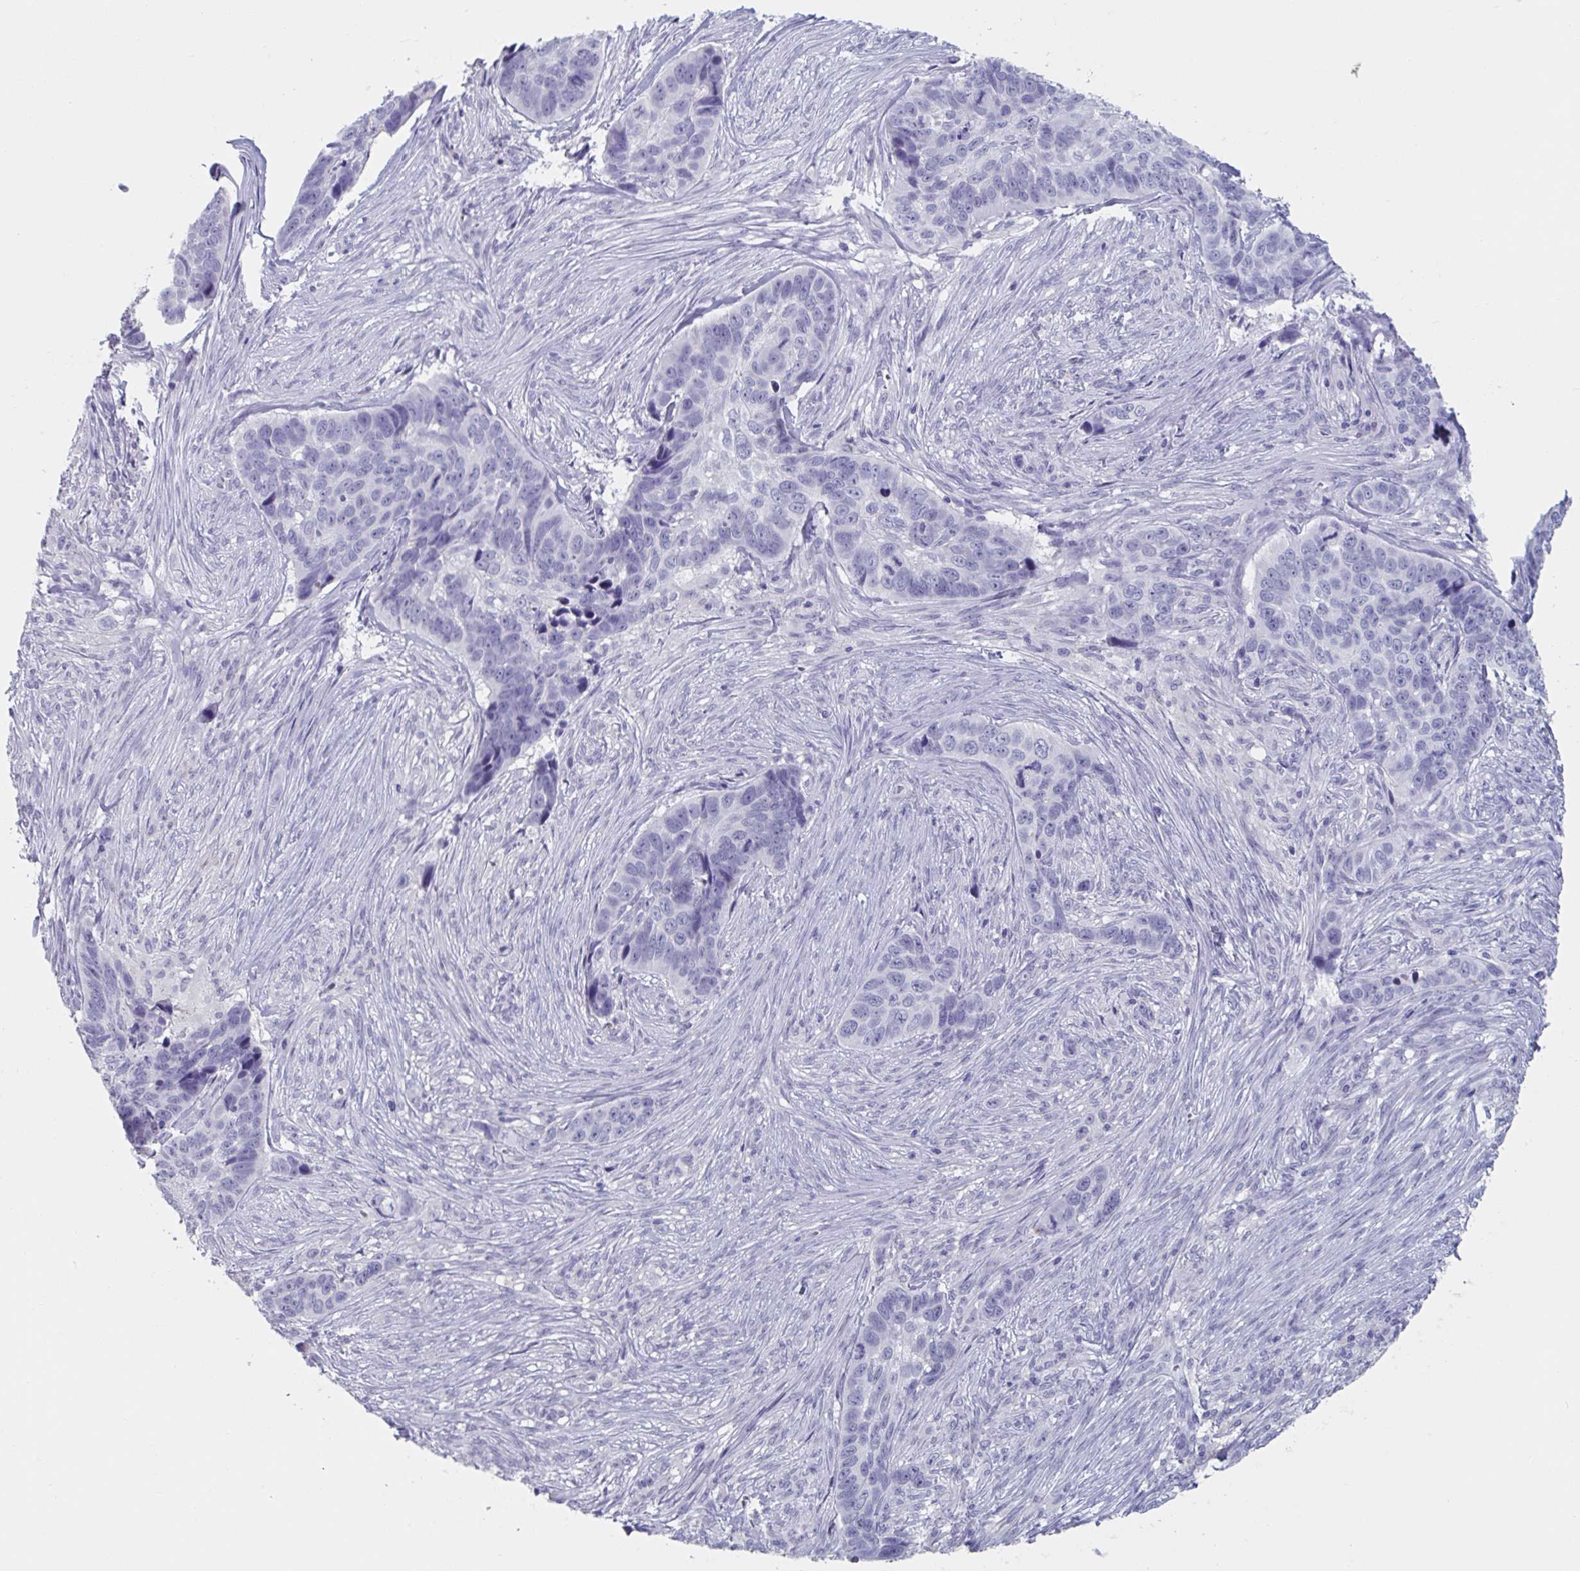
{"staining": {"intensity": "negative", "quantity": "none", "location": "none"}, "tissue": "skin cancer", "cell_type": "Tumor cells", "image_type": "cancer", "snomed": [{"axis": "morphology", "description": "Basal cell carcinoma"}, {"axis": "topography", "description": "Skin"}], "caption": "Immunohistochemistry (IHC) of human skin cancer (basal cell carcinoma) displays no expression in tumor cells.", "gene": "NDUFC2", "patient": {"sex": "female", "age": 82}}